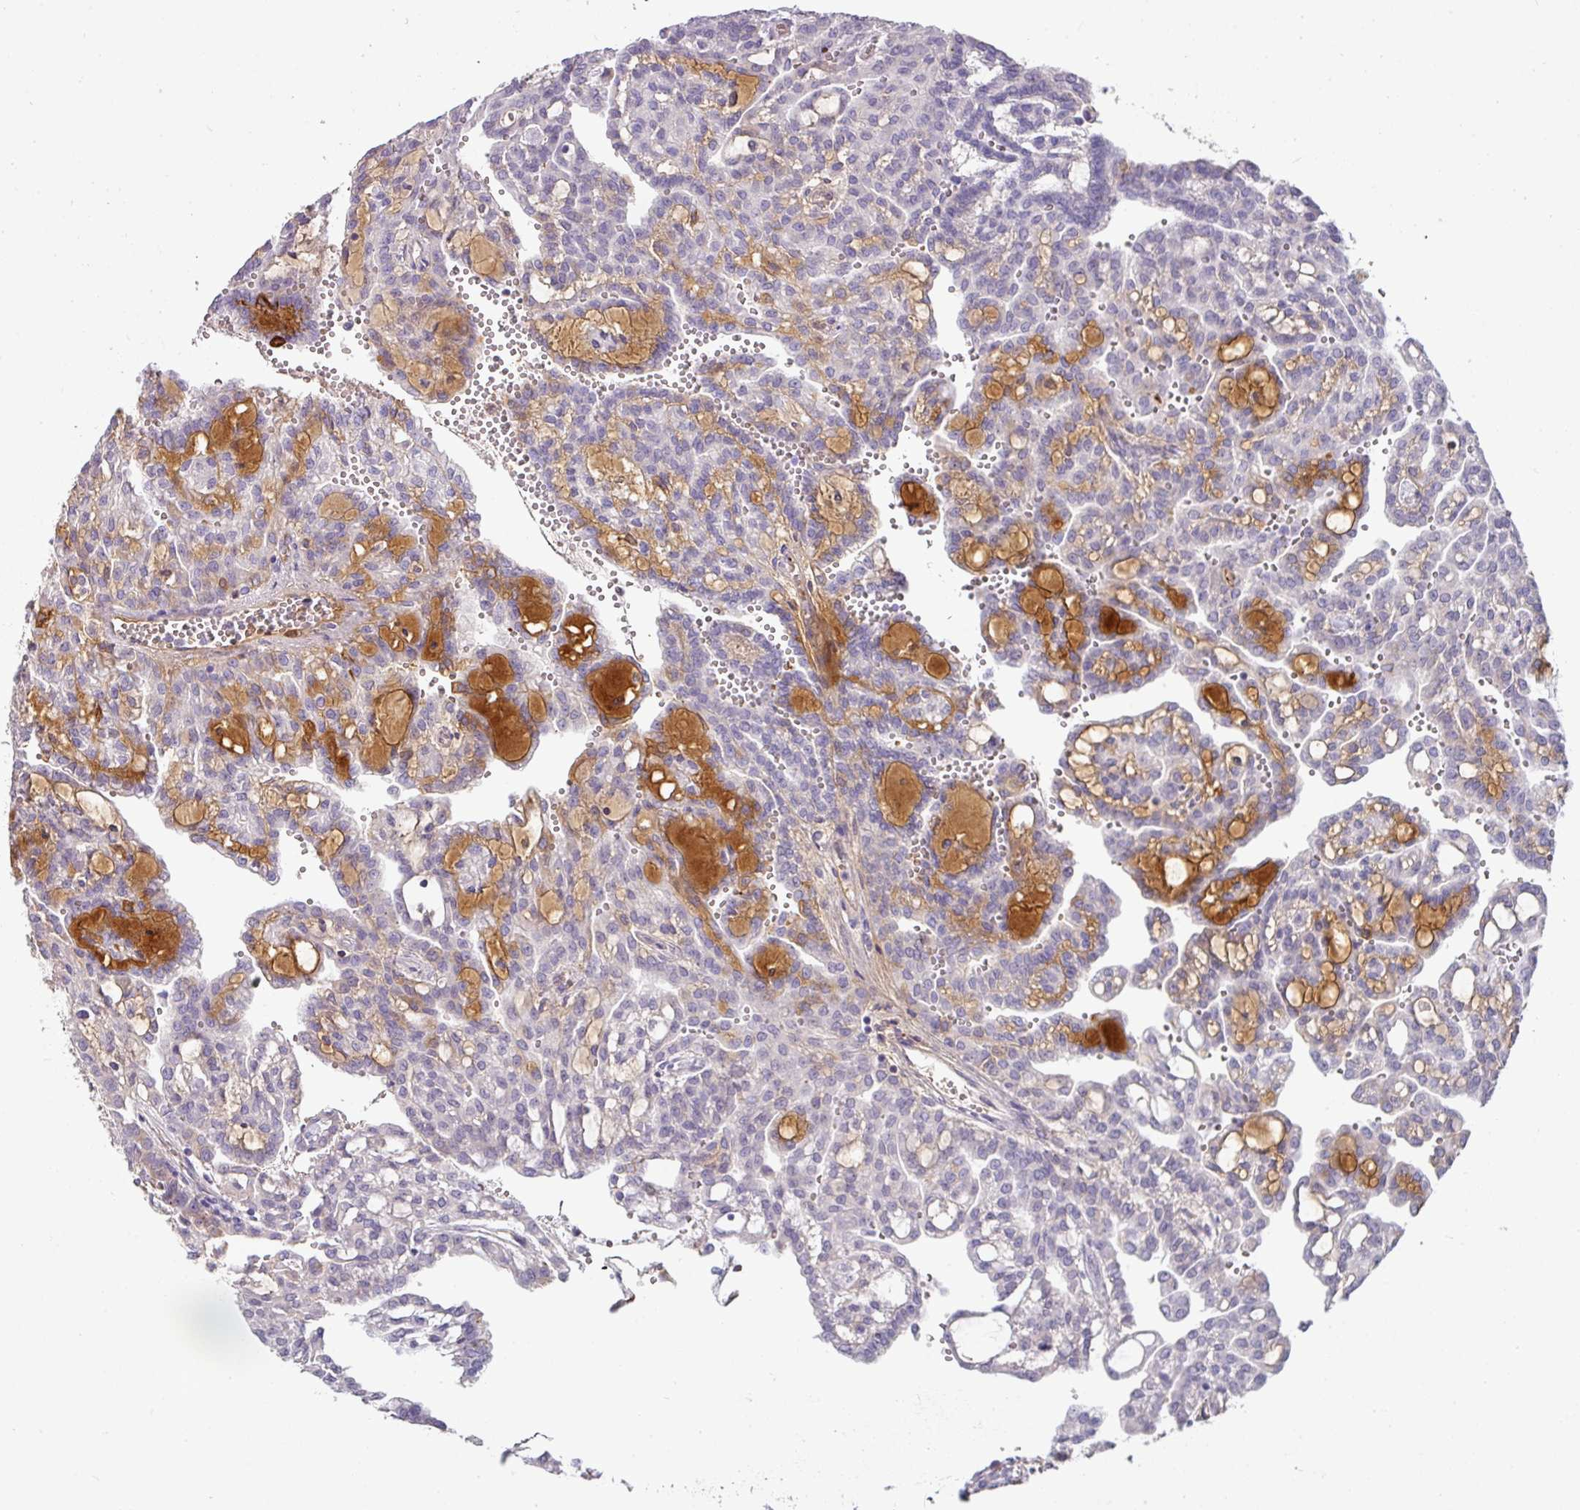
{"staining": {"intensity": "negative", "quantity": "none", "location": "none"}, "tissue": "renal cancer", "cell_type": "Tumor cells", "image_type": "cancer", "snomed": [{"axis": "morphology", "description": "Adenocarcinoma, NOS"}, {"axis": "topography", "description": "Kidney"}], "caption": "Tumor cells are negative for brown protein staining in renal cancer.", "gene": "FGF17", "patient": {"sex": "male", "age": 63}}